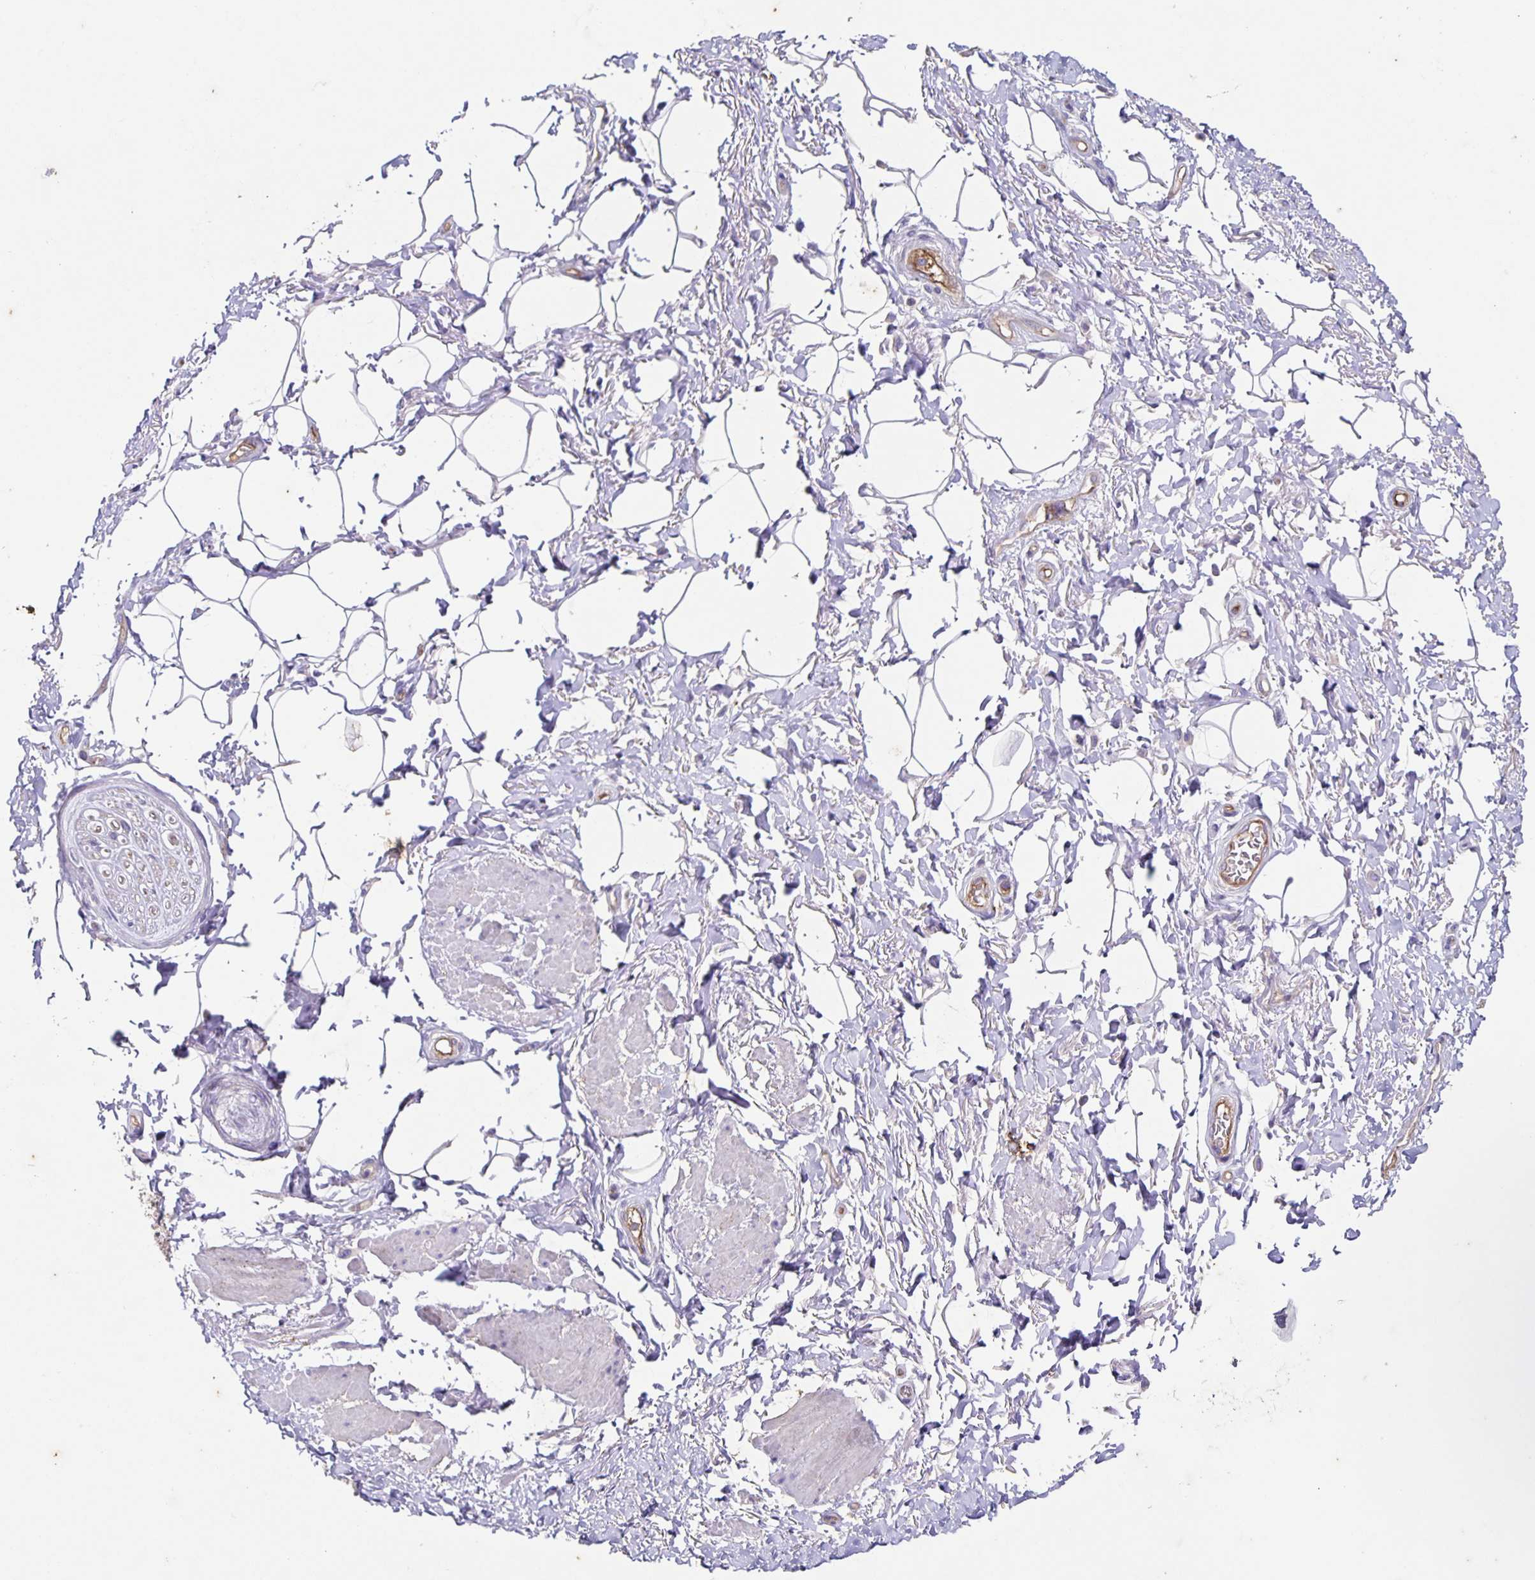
{"staining": {"intensity": "negative", "quantity": "none", "location": "none"}, "tissue": "adipose tissue", "cell_type": "Adipocytes", "image_type": "normal", "snomed": [{"axis": "morphology", "description": "Normal tissue, NOS"}, {"axis": "topography", "description": "Peripheral nerve tissue"}], "caption": "Immunohistochemical staining of benign adipose tissue displays no significant staining in adipocytes. Brightfield microscopy of immunohistochemistry (IHC) stained with DAB (3,3'-diaminobenzidine) (brown) and hematoxylin (blue), captured at high magnification.", "gene": "ITGA2", "patient": {"sex": "male", "age": 51}}